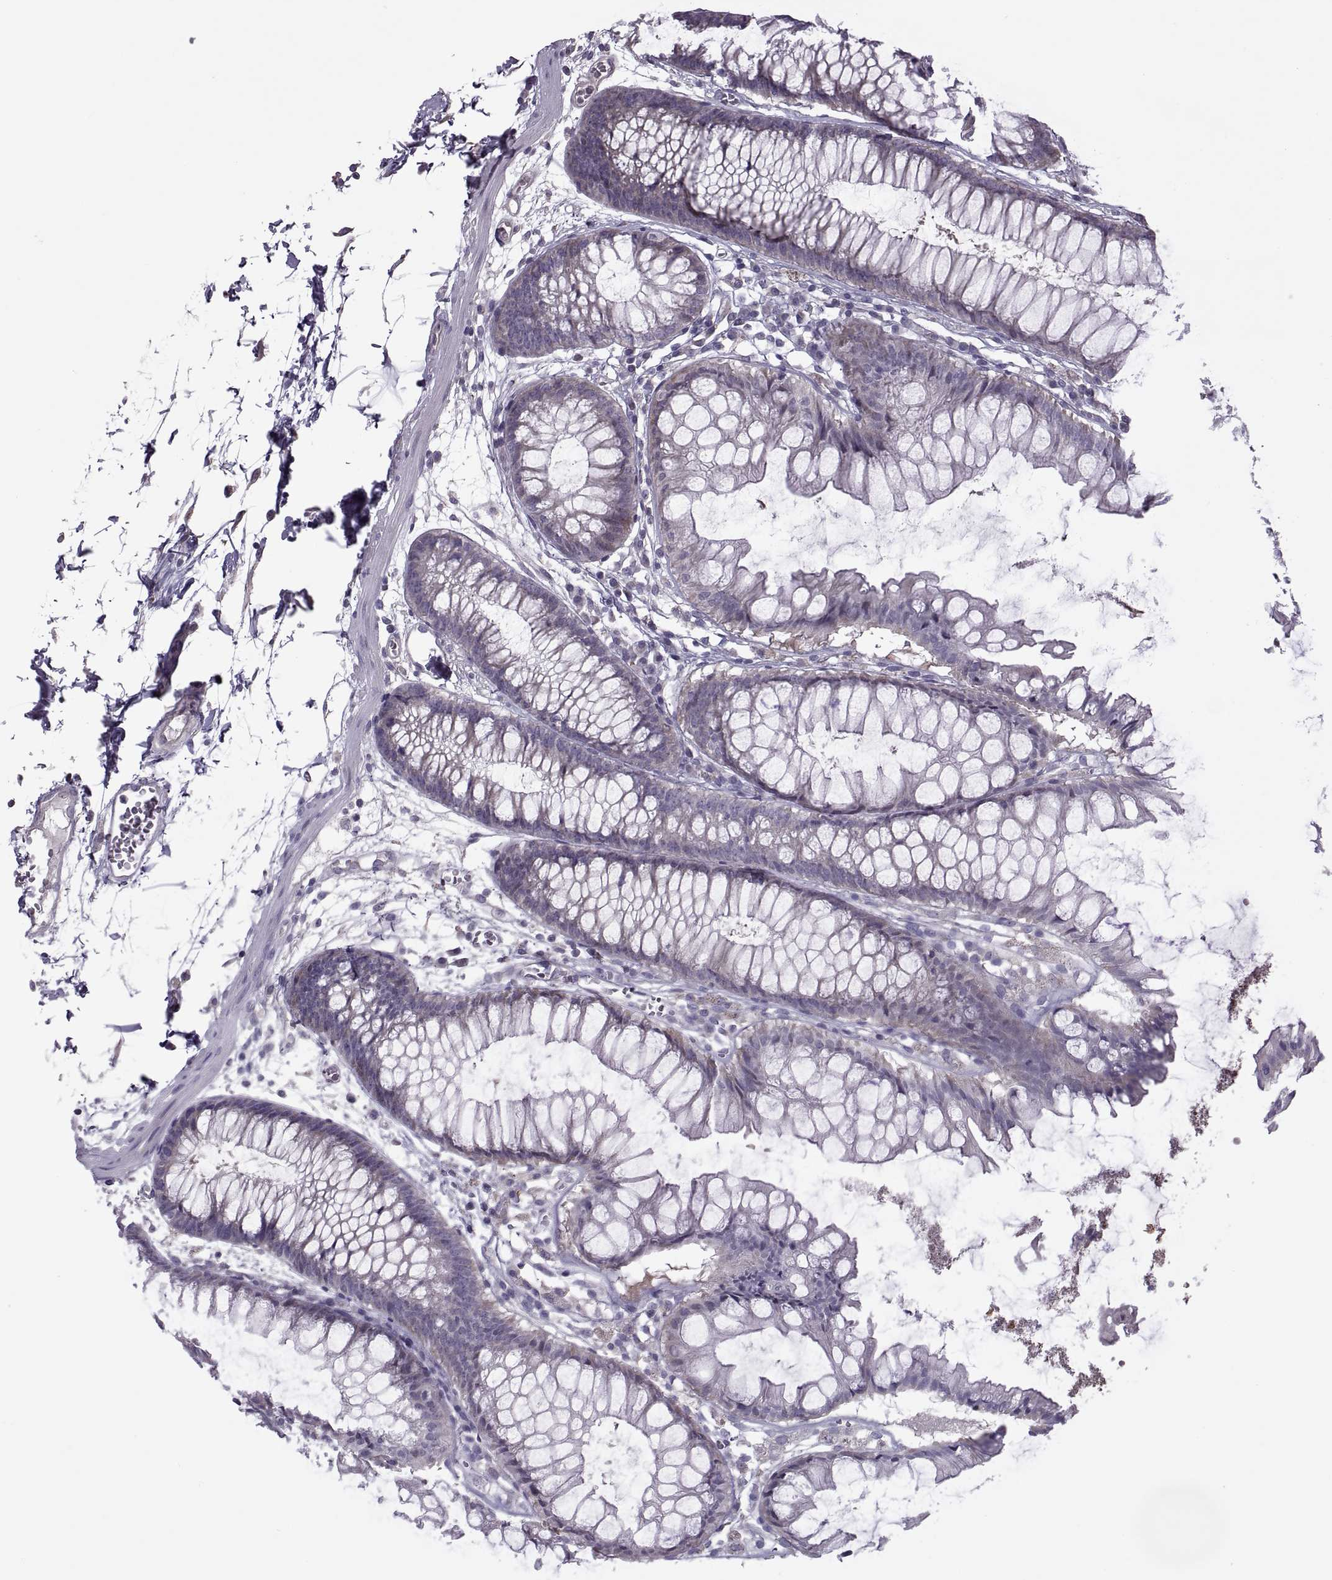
{"staining": {"intensity": "negative", "quantity": "none", "location": "none"}, "tissue": "colon", "cell_type": "Endothelial cells", "image_type": "normal", "snomed": [{"axis": "morphology", "description": "Normal tissue, NOS"}, {"axis": "morphology", "description": "Adenocarcinoma, NOS"}, {"axis": "topography", "description": "Colon"}], "caption": "The micrograph reveals no staining of endothelial cells in benign colon.", "gene": "ODF3", "patient": {"sex": "male", "age": 65}}